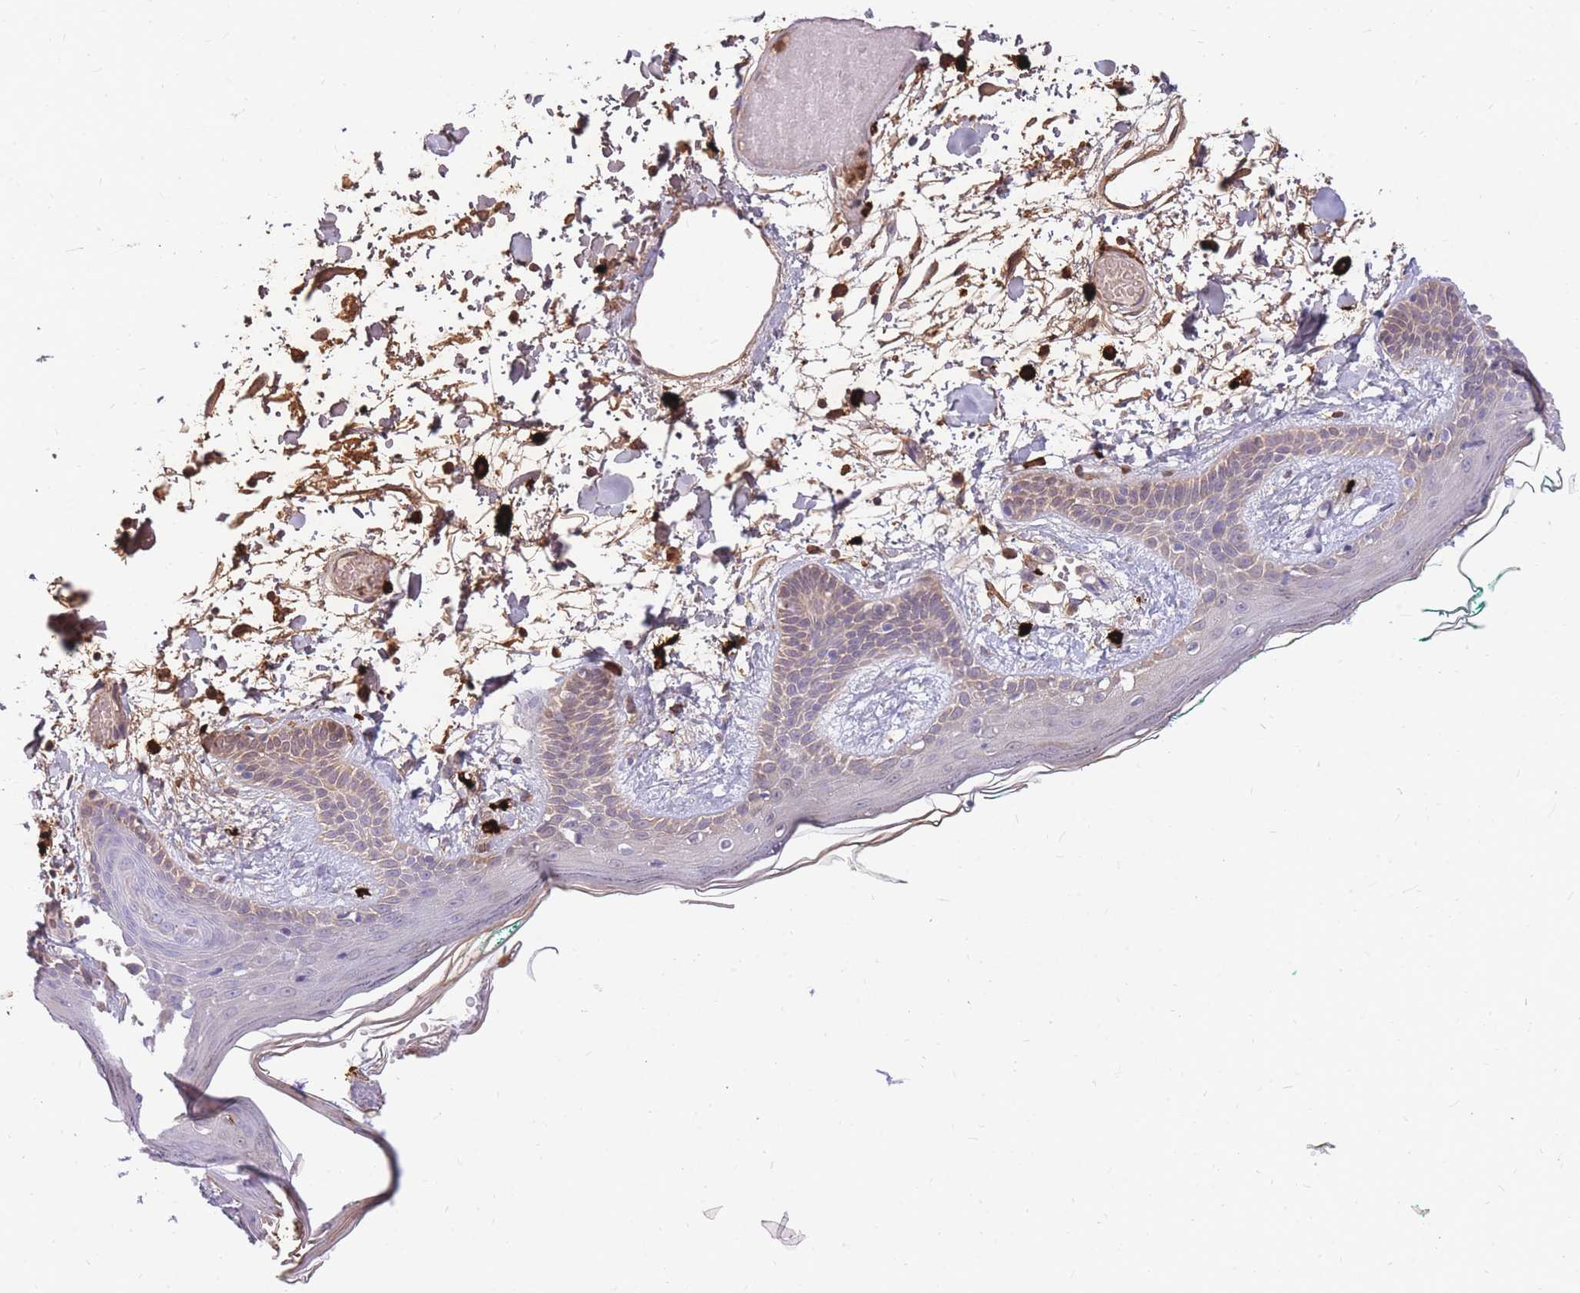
{"staining": {"intensity": "moderate", "quantity": "<25%", "location": "cytoplasmic/membranous"}, "tissue": "skin", "cell_type": "Fibroblasts", "image_type": "normal", "snomed": [{"axis": "morphology", "description": "Normal tissue, NOS"}, {"axis": "topography", "description": "Skin"}], "caption": "Fibroblasts show moderate cytoplasmic/membranous expression in about <25% of cells in benign skin. The protein of interest is stained brown, and the nuclei are stained in blue (DAB (3,3'-diaminobenzidine) IHC with brightfield microscopy, high magnification).", "gene": "TPSAB1", "patient": {"sex": "male", "age": 79}}